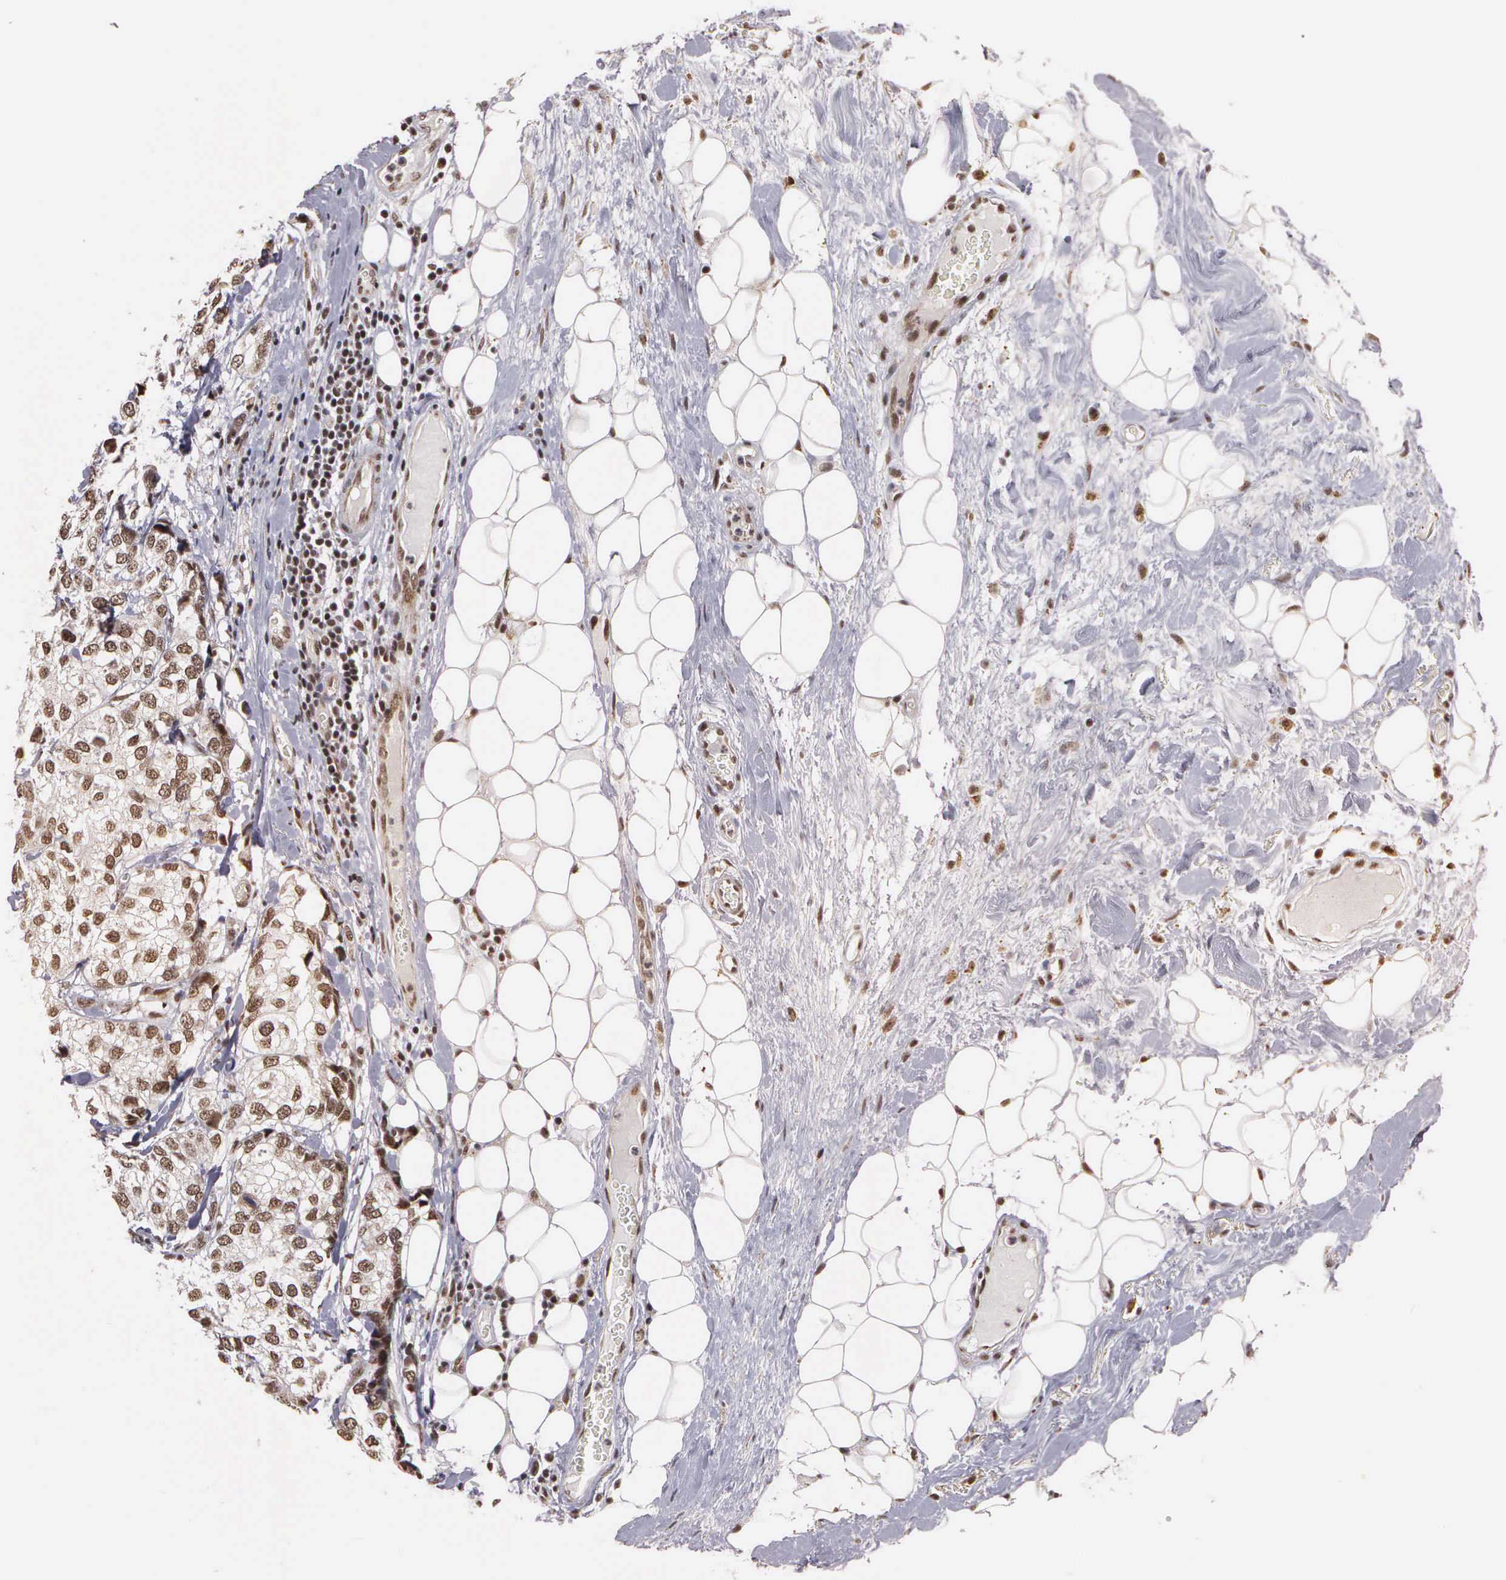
{"staining": {"intensity": "moderate", "quantity": ">75%", "location": "nuclear"}, "tissue": "breast cancer", "cell_type": "Tumor cells", "image_type": "cancer", "snomed": [{"axis": "morphology", "description": "Duct carcinoma"}, {"axis": "topography", "description": "Breast"}], "caption": "Infiltrating ductal carcinoma (breast) stained with a protein marker reveals moderate staining in tumor cells.", "gene": "GTF2A1", "patient": {"sex": "female", "age": 68}}